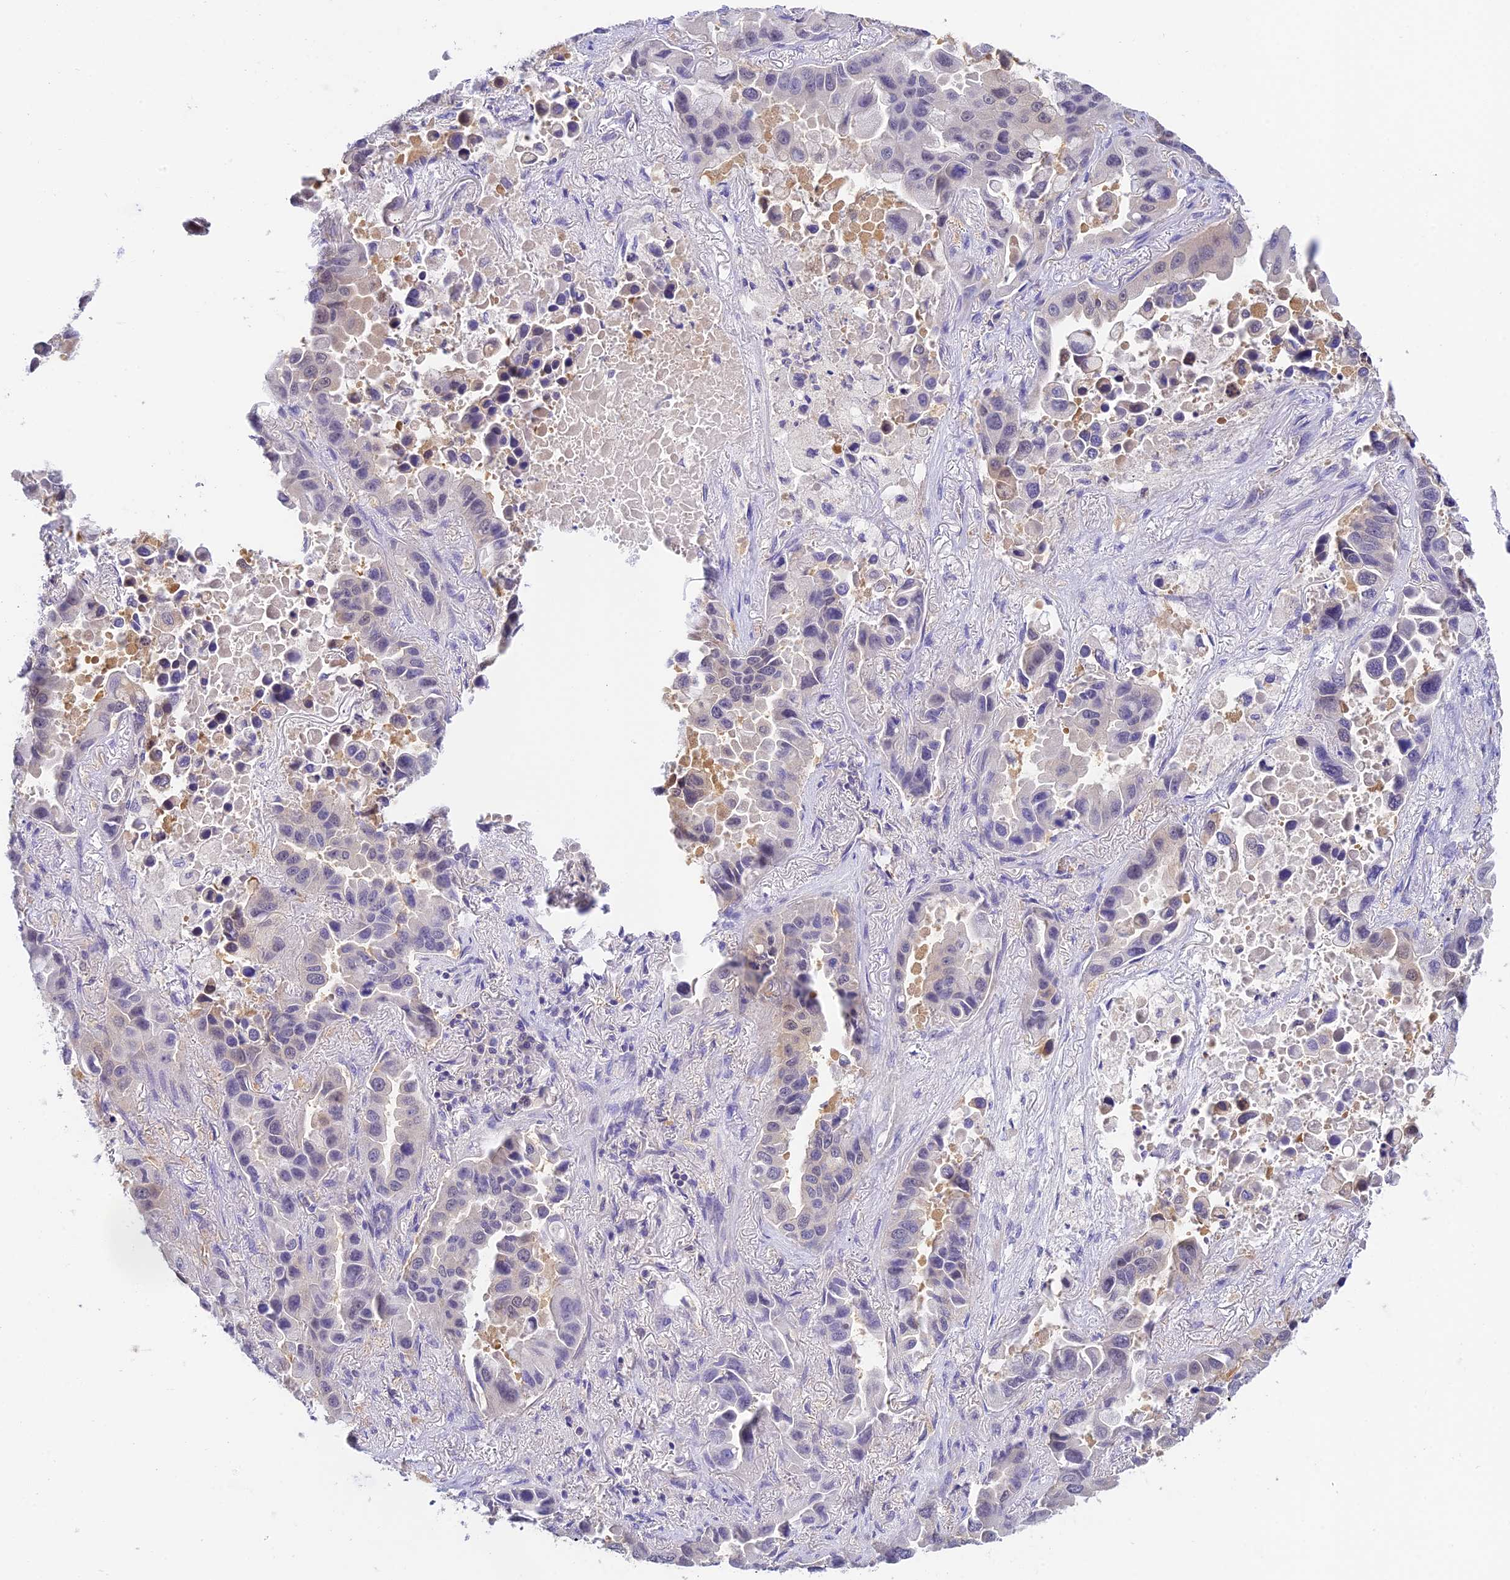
{"staining": {"intensity": "negative", "quantity": "none", "location": "none"}, "tissue": "lung cancer", "cell_type": "Tumor cells", "image_type": "cancer", "snomed": [{"axis": "morphology", "description": "Adenocarcinoma, NOS"}, {"axis": "topography", "description": "Lung"}], "caption": "The image shows no significant staining in tumor cells of lung cancer (adenocarcinoma).", "gene": "HDHD2", "patient": {"sex": "male", "age": 64}}